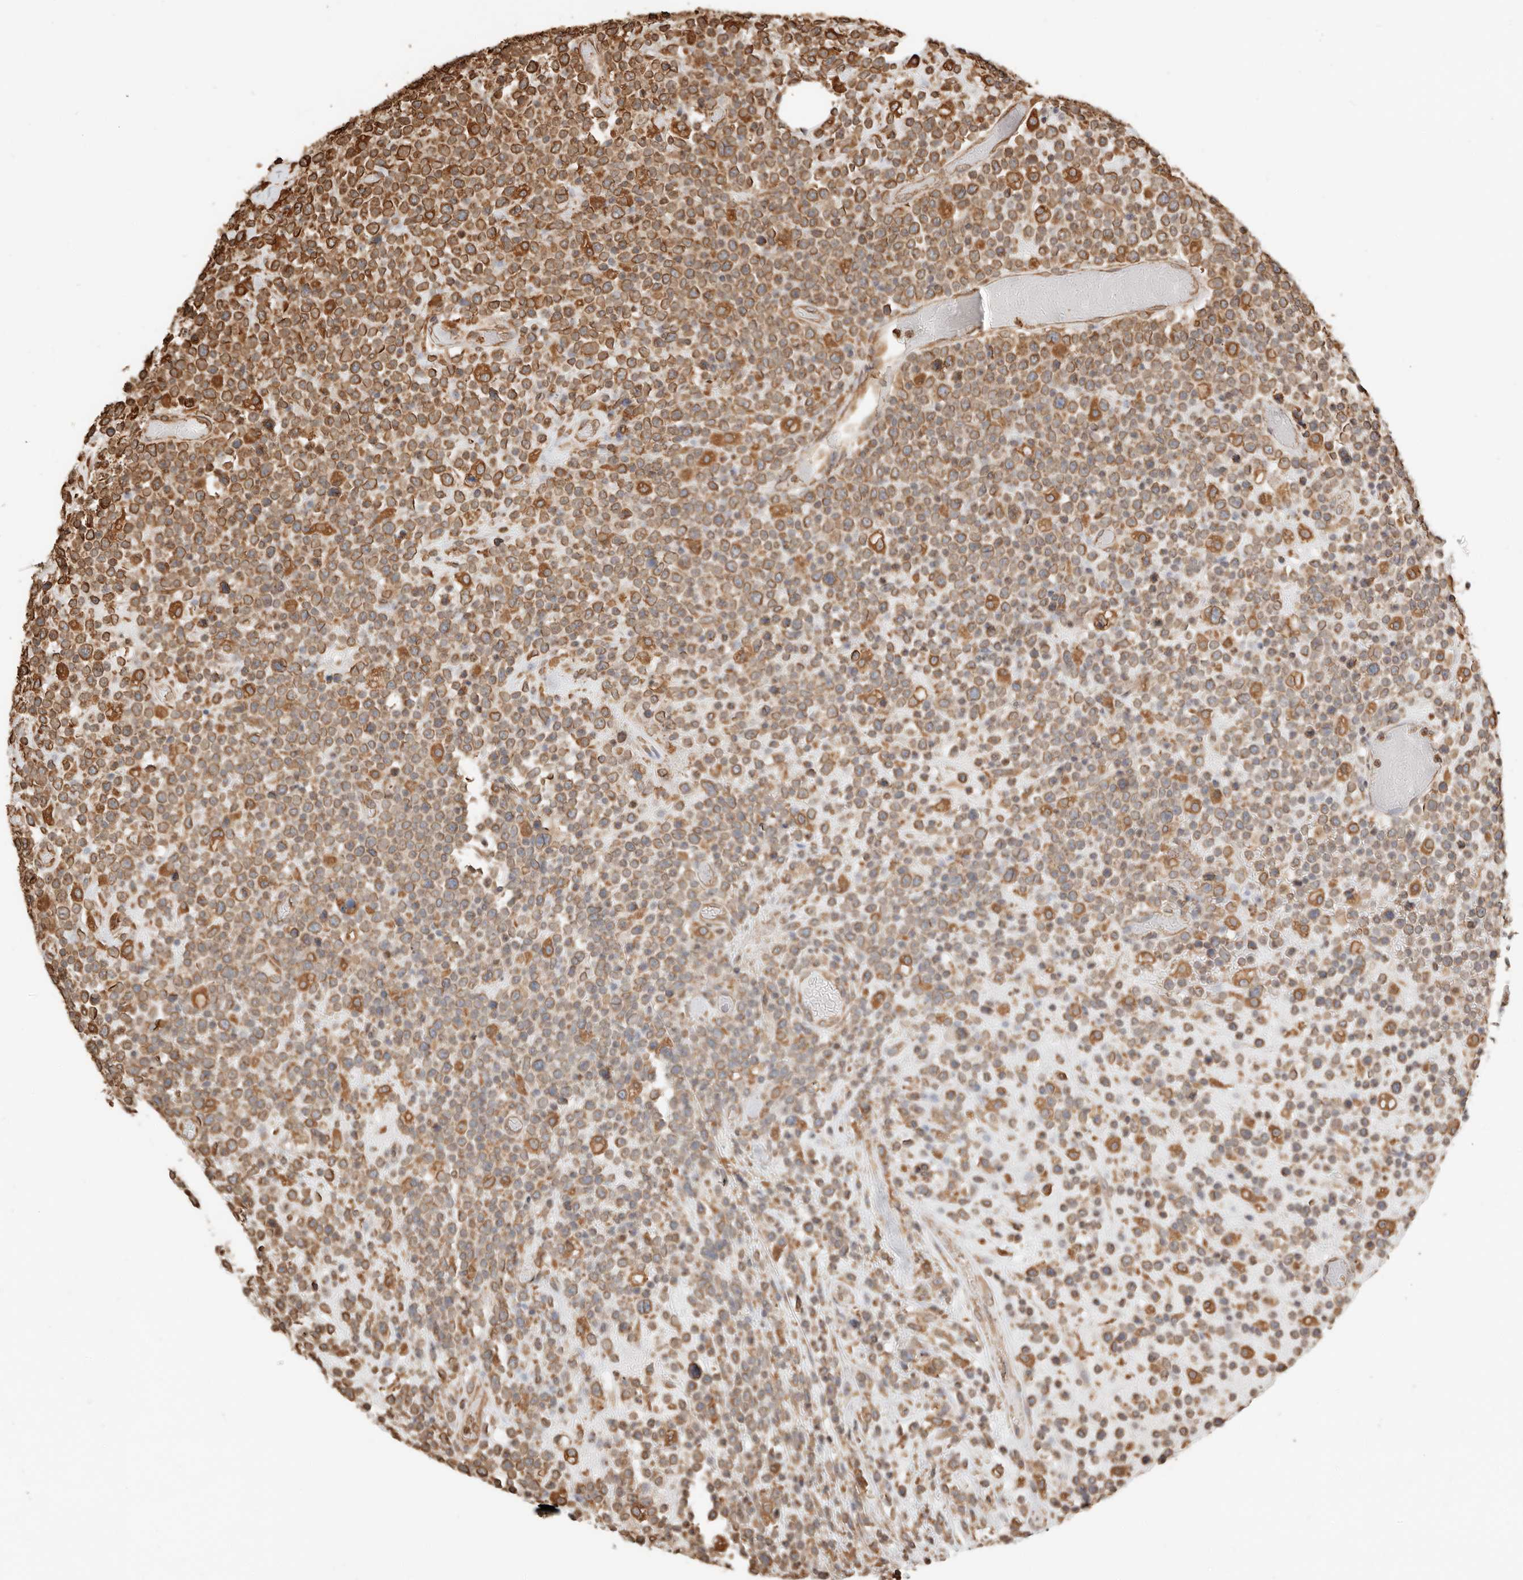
{"staining": {"intensity": "moderate", "quantity": ">75%", "location": "cytoplasmic/membranous"}, "tissue": "lymphoma", "cell_type": "Tumor cells", "image_type": "cancer", "snomed": [{"axis": "morphology", "description": "Malignant lymphoma, non-Hodgkin's type, High grade"}, {"axis": "topography", "description": "Colon"}], "caption": "Immunohistochemistry (IHC) micrograph of neoplastic tissue: human lymphoma stained using immunohistochemistry demonstrates medium levels of moderate protein expression localized specifically in the cytoplasmic/membranous of tumor cells, appearing as a cytoplasmic/membranous brown color.", "gene": "ARHGEF10L", "patient": {"sex": "female", "age": 53}}